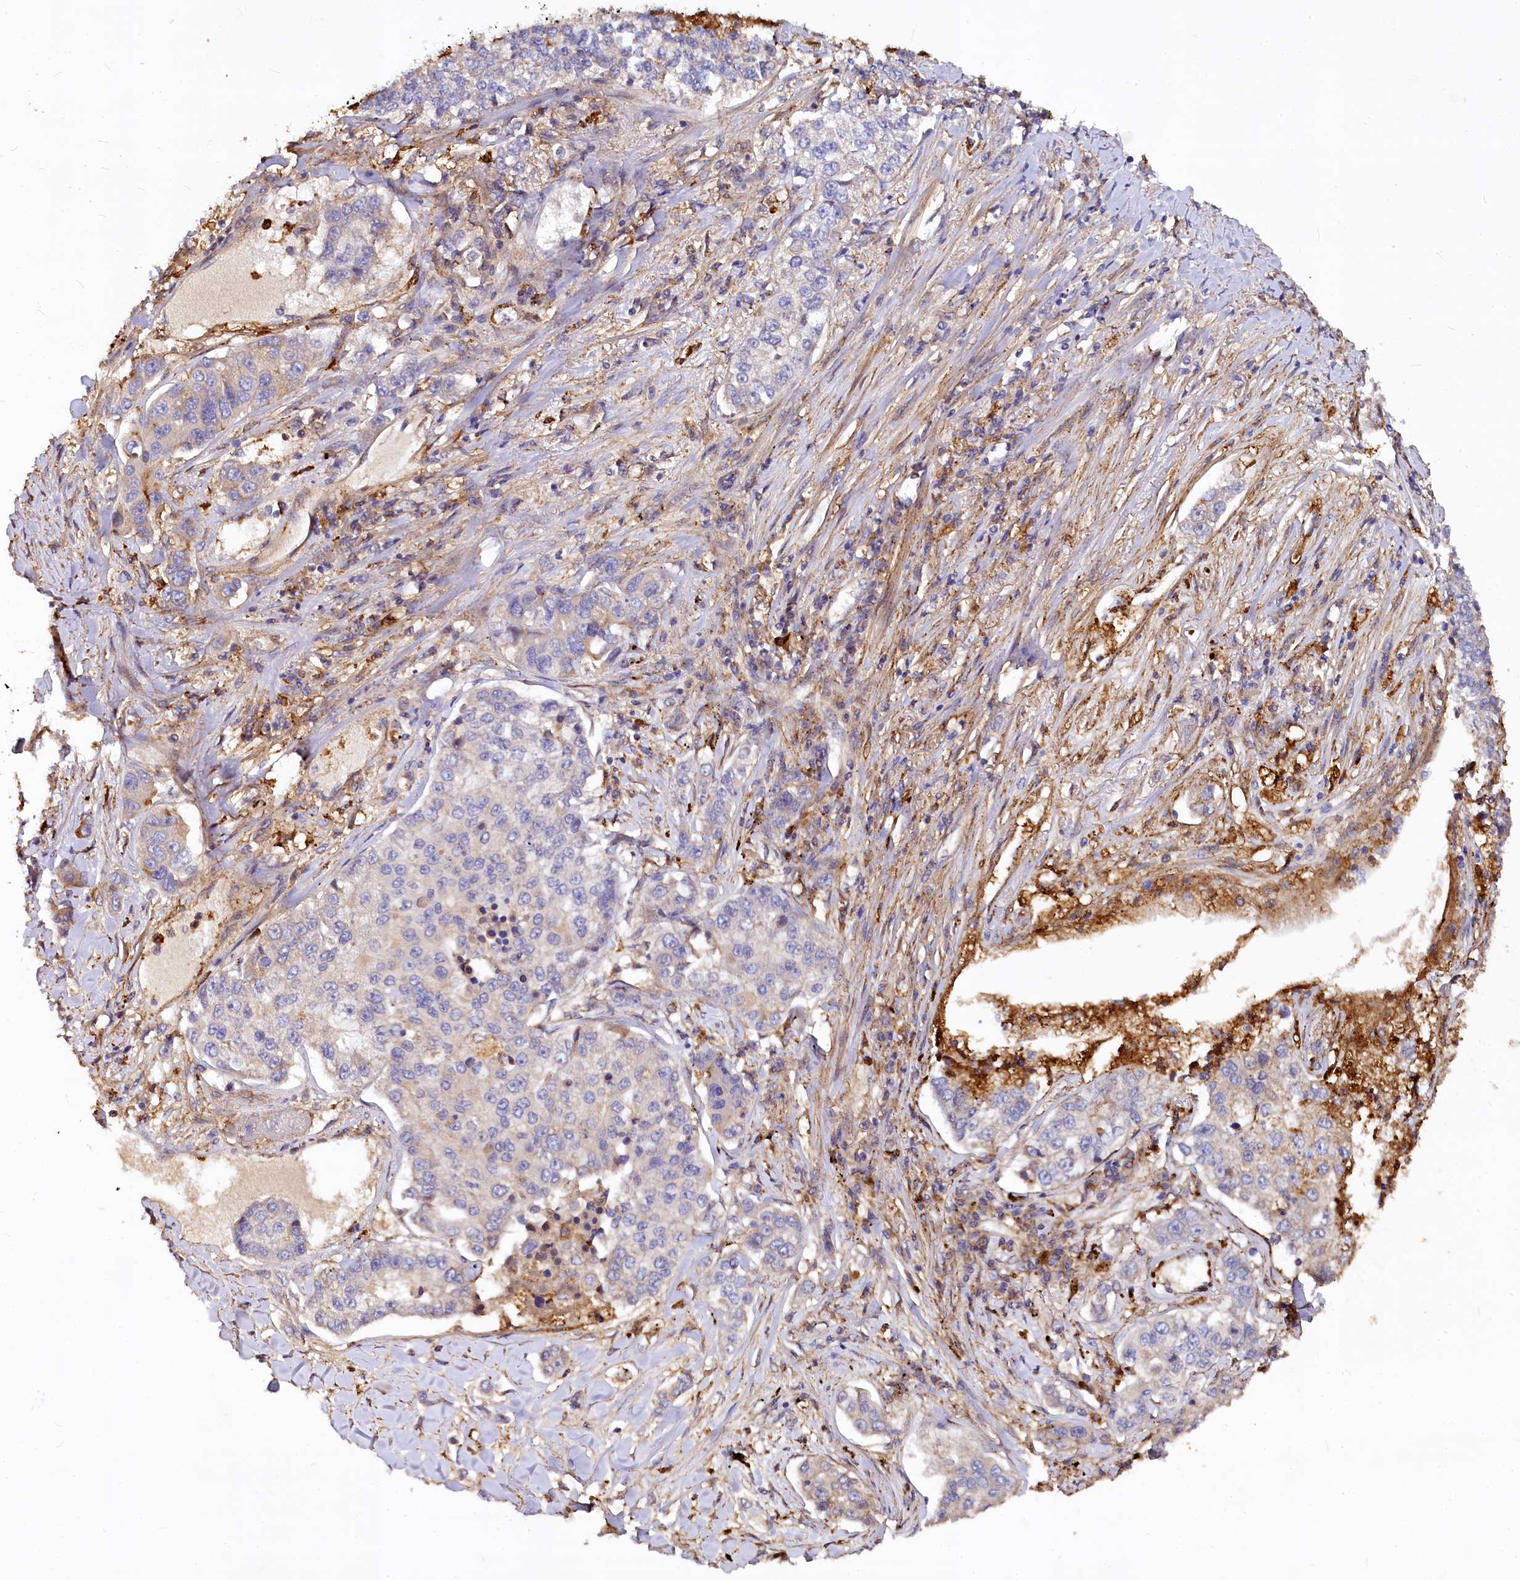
{"staining": {"intensity": "weak", "quantity": "<25%", "location": "cytoplasmic/membranous"}, "tissue": "lung cancer", "cell_type": "Tumor cells", "image_type": "cancer", "snomed": [{"axis": "morphology", "description": "Adenocarcinoma, NOS"}, {"axis": "topography", "description": "Lung"}], "caption": "A micrograph of lung cancer stained for a protein shows no brown staining in tumor cells. (DAB (3,3'-diaminobenzidine) IHC visualized using brightfield microscopy, high magnification).", "gene": "ATG101", "patient": {"sex": "male", "age": 49}}